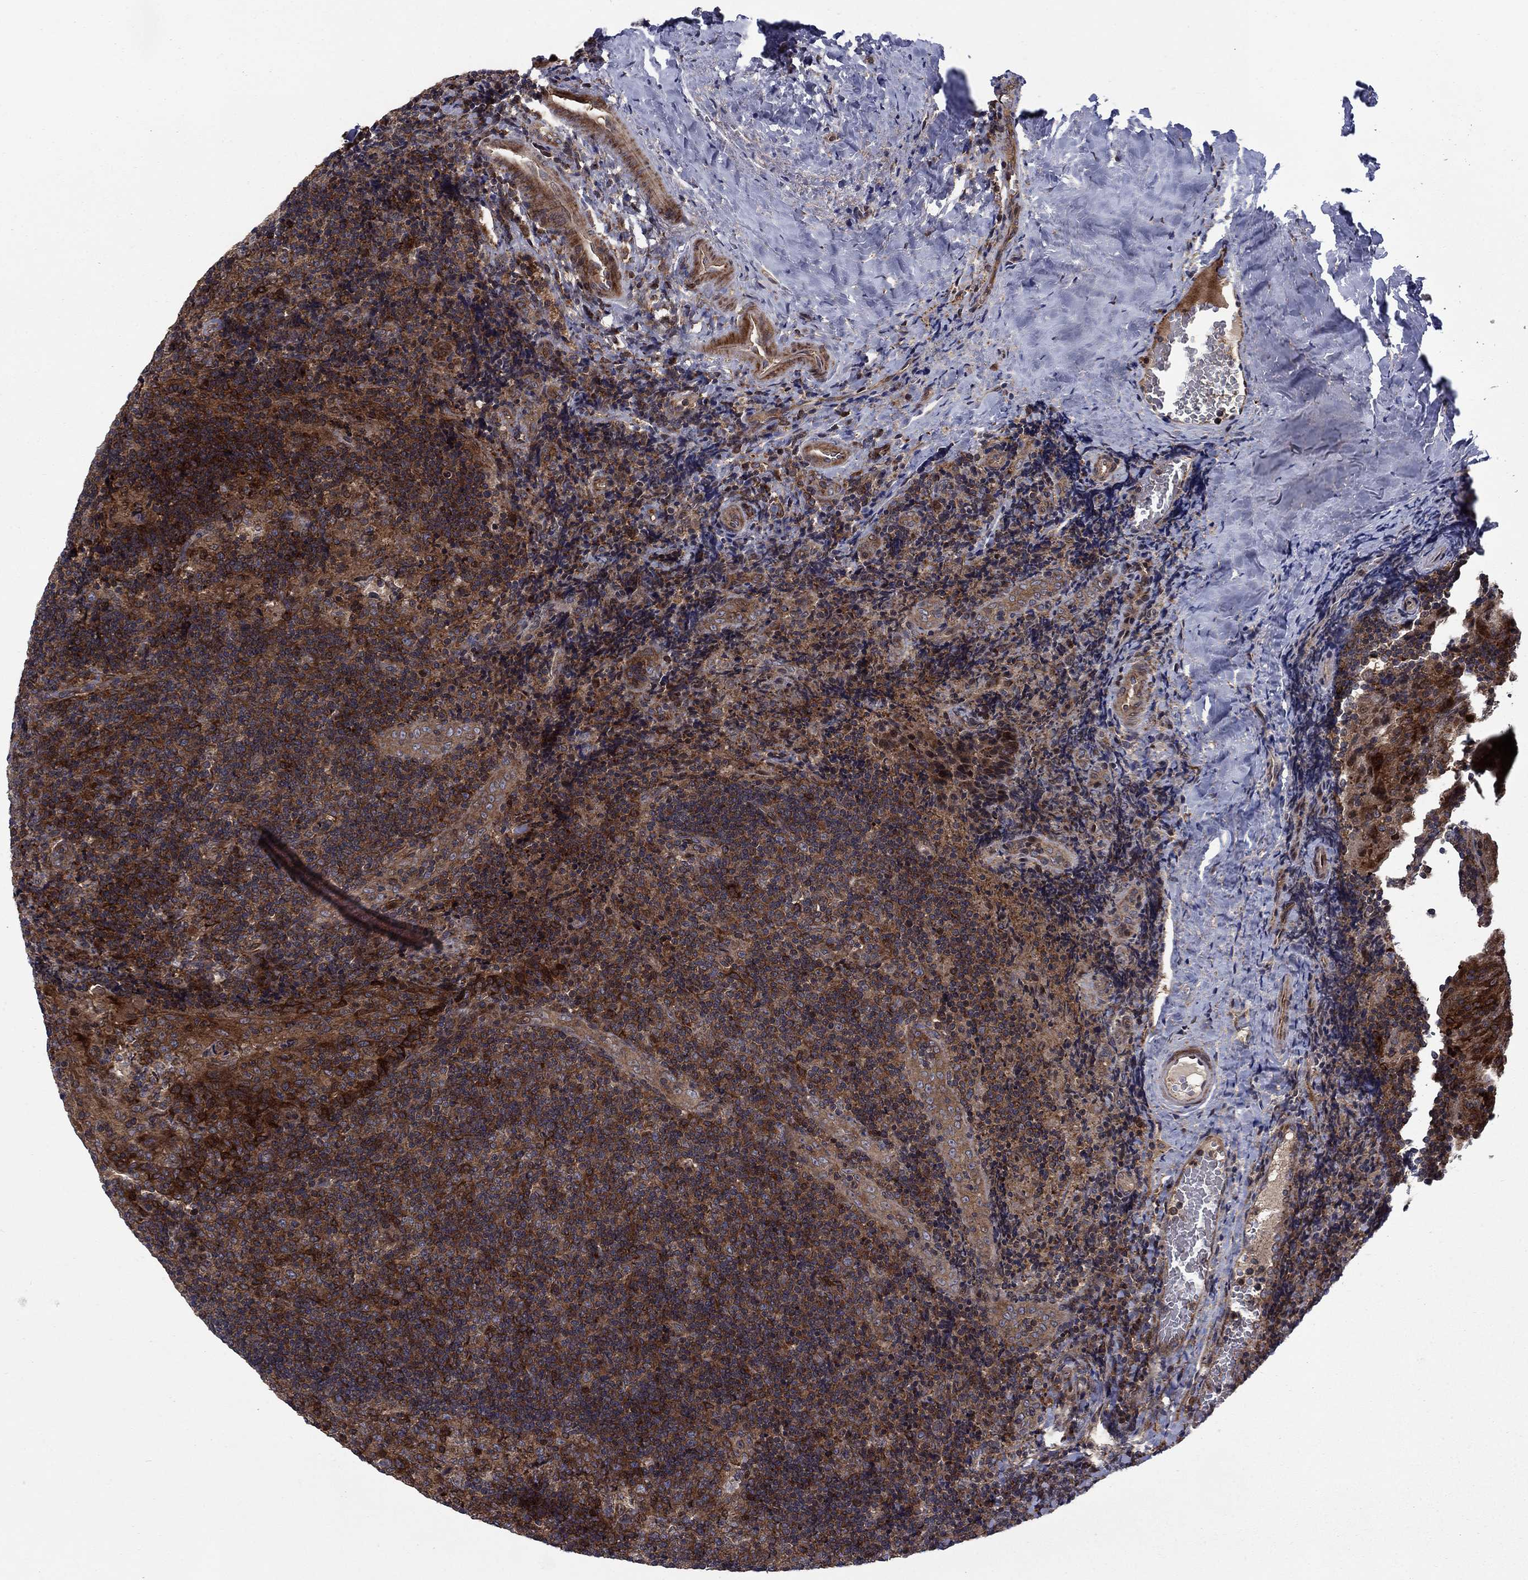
{"staining": {"intensity": "moderate", "quantity": "25%-75%", "location": "cytoplasmic/membranous"}, "tissue": "tonsil", "cell_type": "Germinal center cells", "image_type": "normal", "snomed": [{"axis": "morphology", "description": "Normal tissue, NOS"}, {"axis": "topography", "description": "Tonsil"}], "caption": "This histopathology image exhibits immunohistochemistry (IHC) staining of benign human tonsil, with medium moderate cytoplasmic/membranous expression in about 25%-75% of germinal center cells.", "gene": "HDAC4", "patient": {"sex": "male", "age": 17}}